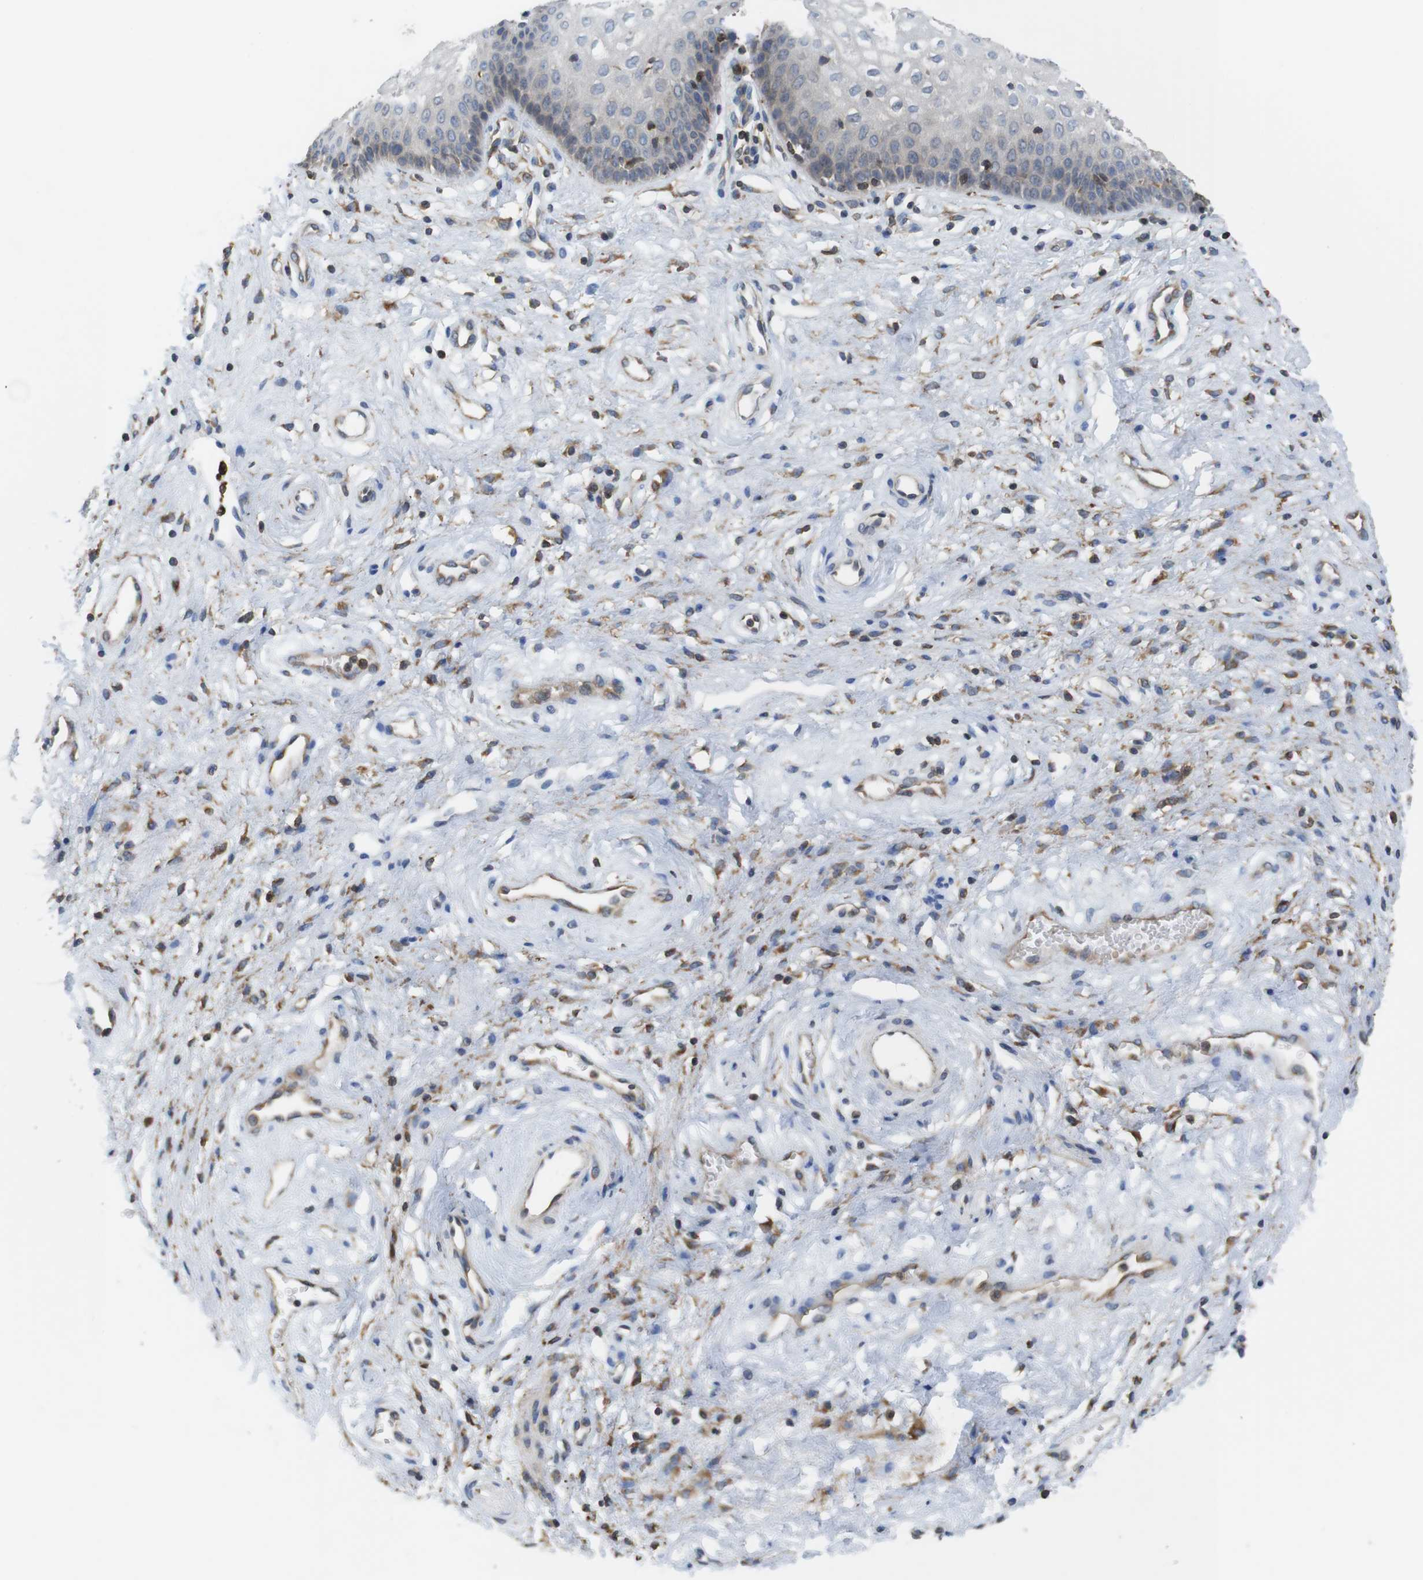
{"staining": {"intensity": "weak", "quantity": "<25%", "location": "cytoplasmic/membranous"}, "tissue": "vagina", "cell_type": "Squamous epithelial cells", "image_type": "normal", "snomed": [{"axis": "morphology", "description": "Normal tissue, NOS"}, {"axis": "topography", "description": "Vagina"}], "caption": "This is a micrograph of immunohistochemistry (IHC) staining of normal vagina, which shows no expression in squamous epithelial cells.", "gene": "ARL6IP5", "patient": {"sex": "female", "age": 34}}